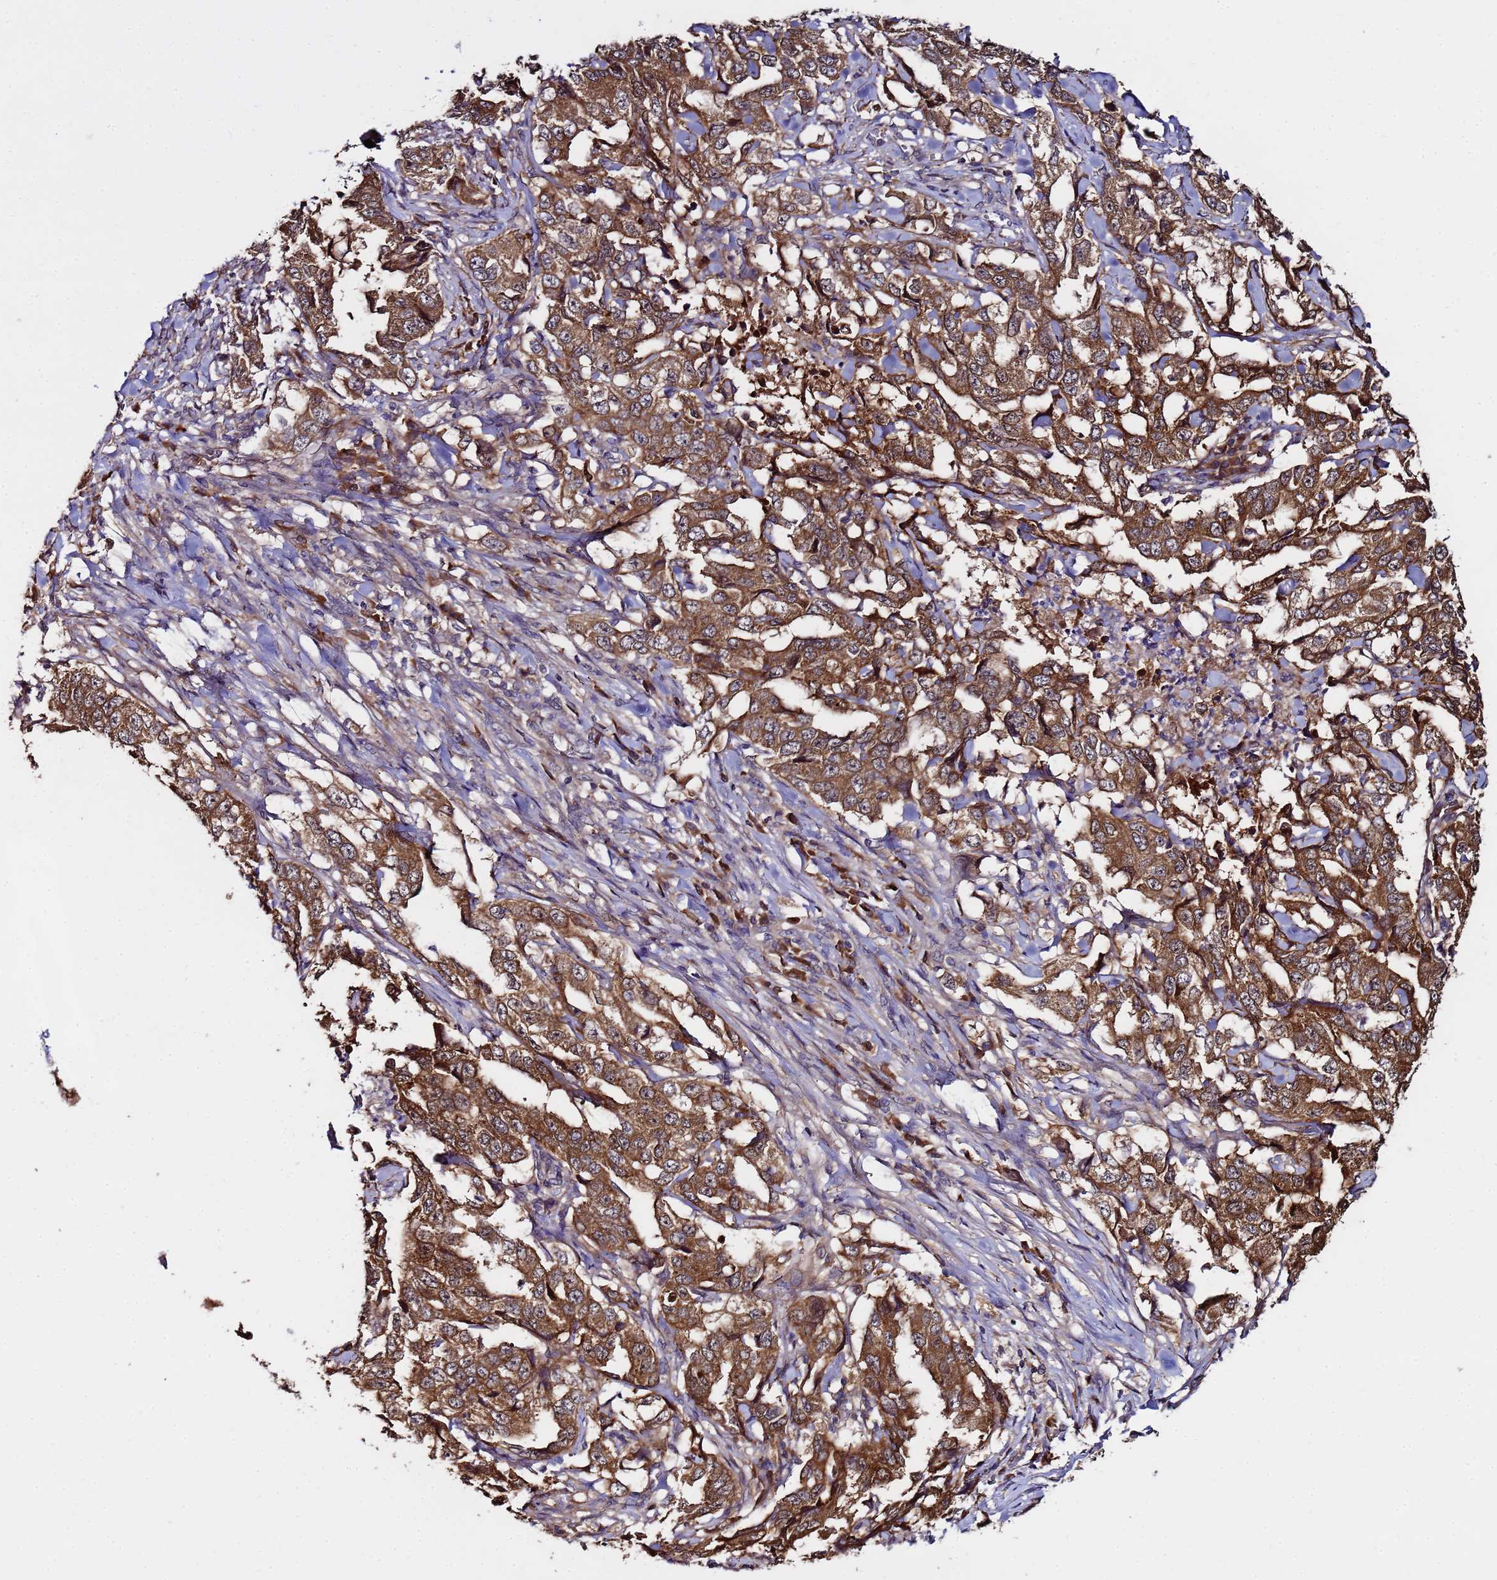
{"staining": {"intensity": "moderate", "quantity": ">75%", "location": "cytoplasmic/membranous"}, "tissue": "lung cancer", "cell_type": "Tumor cells", "image_type": "cancer", "snomed": [{"axis": "morphology", "description": "Adenocarcinoma, NOS"}, {"axis": "topography", "description": "Lung"}], "caption": "Immunohistochemical staining of adenocarcinoma (lung) shows medium levels of moderate cytoplasmic/membranous protein staining in about >75% of tumor cells.", "gene": "NAXE", "patient": {"sex": "female", "age": 51}}